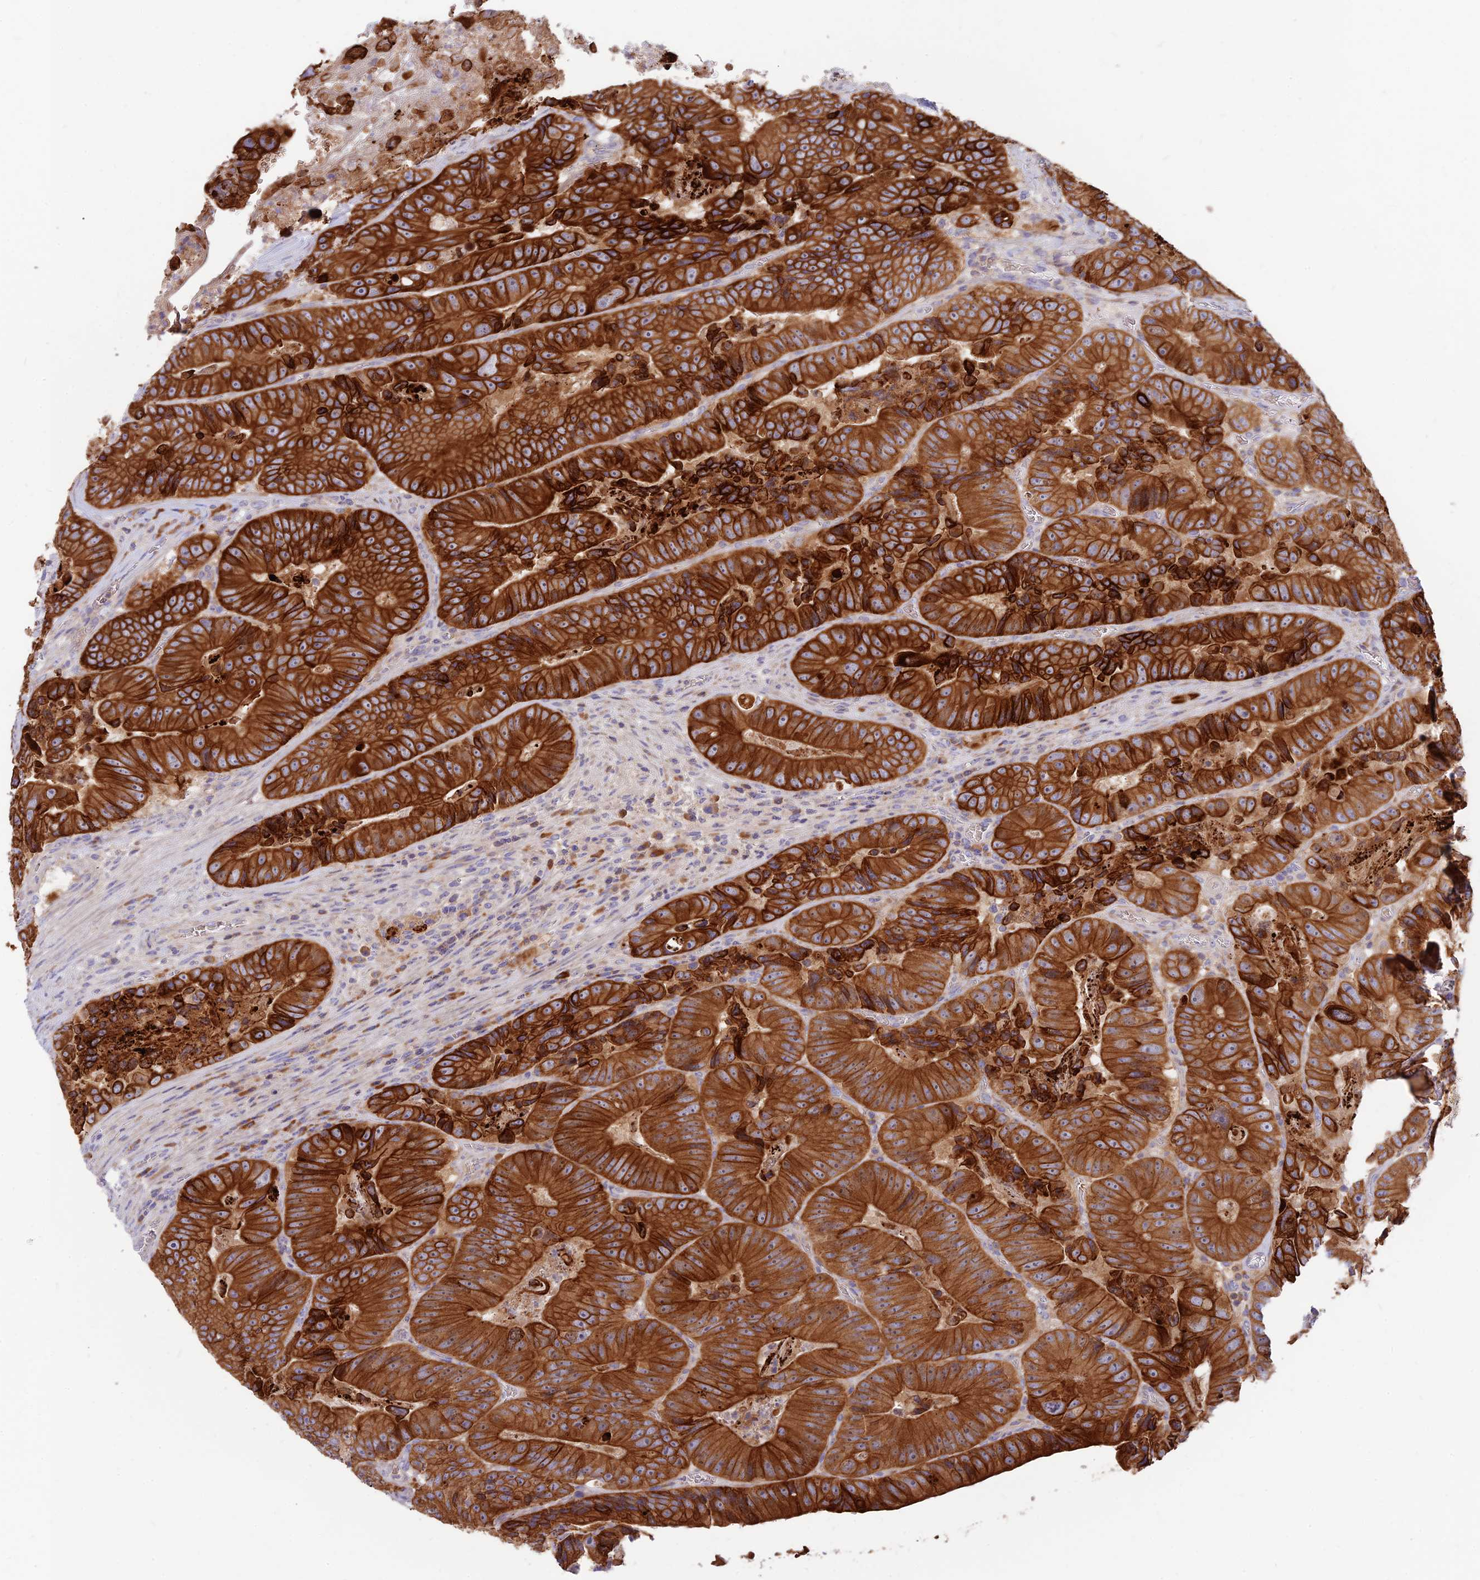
{"staining": {"intensity": "strong", "quantity": ">75%", "location": "cytoplasmic/membranous"}, "tissue": "colorectal cancer", "cell_type": "Tumor cells", "image_type": "cancer", "snomed": [{"axis": "morphology", "description": "Adenocarcinoma, NOS"}, {"axis": "topography", "description": "Colon"}], "caption": "IHC (DAB (3,3'-diaminobenzidine)) staining of human colorectal cancer (adenocarcinoma) displays strong cytoplasmic/membranous protein staining in approximately >75% of tumor cells.", "gene": "DENND2D", "patient": {"sex": "female", "age": 86}}